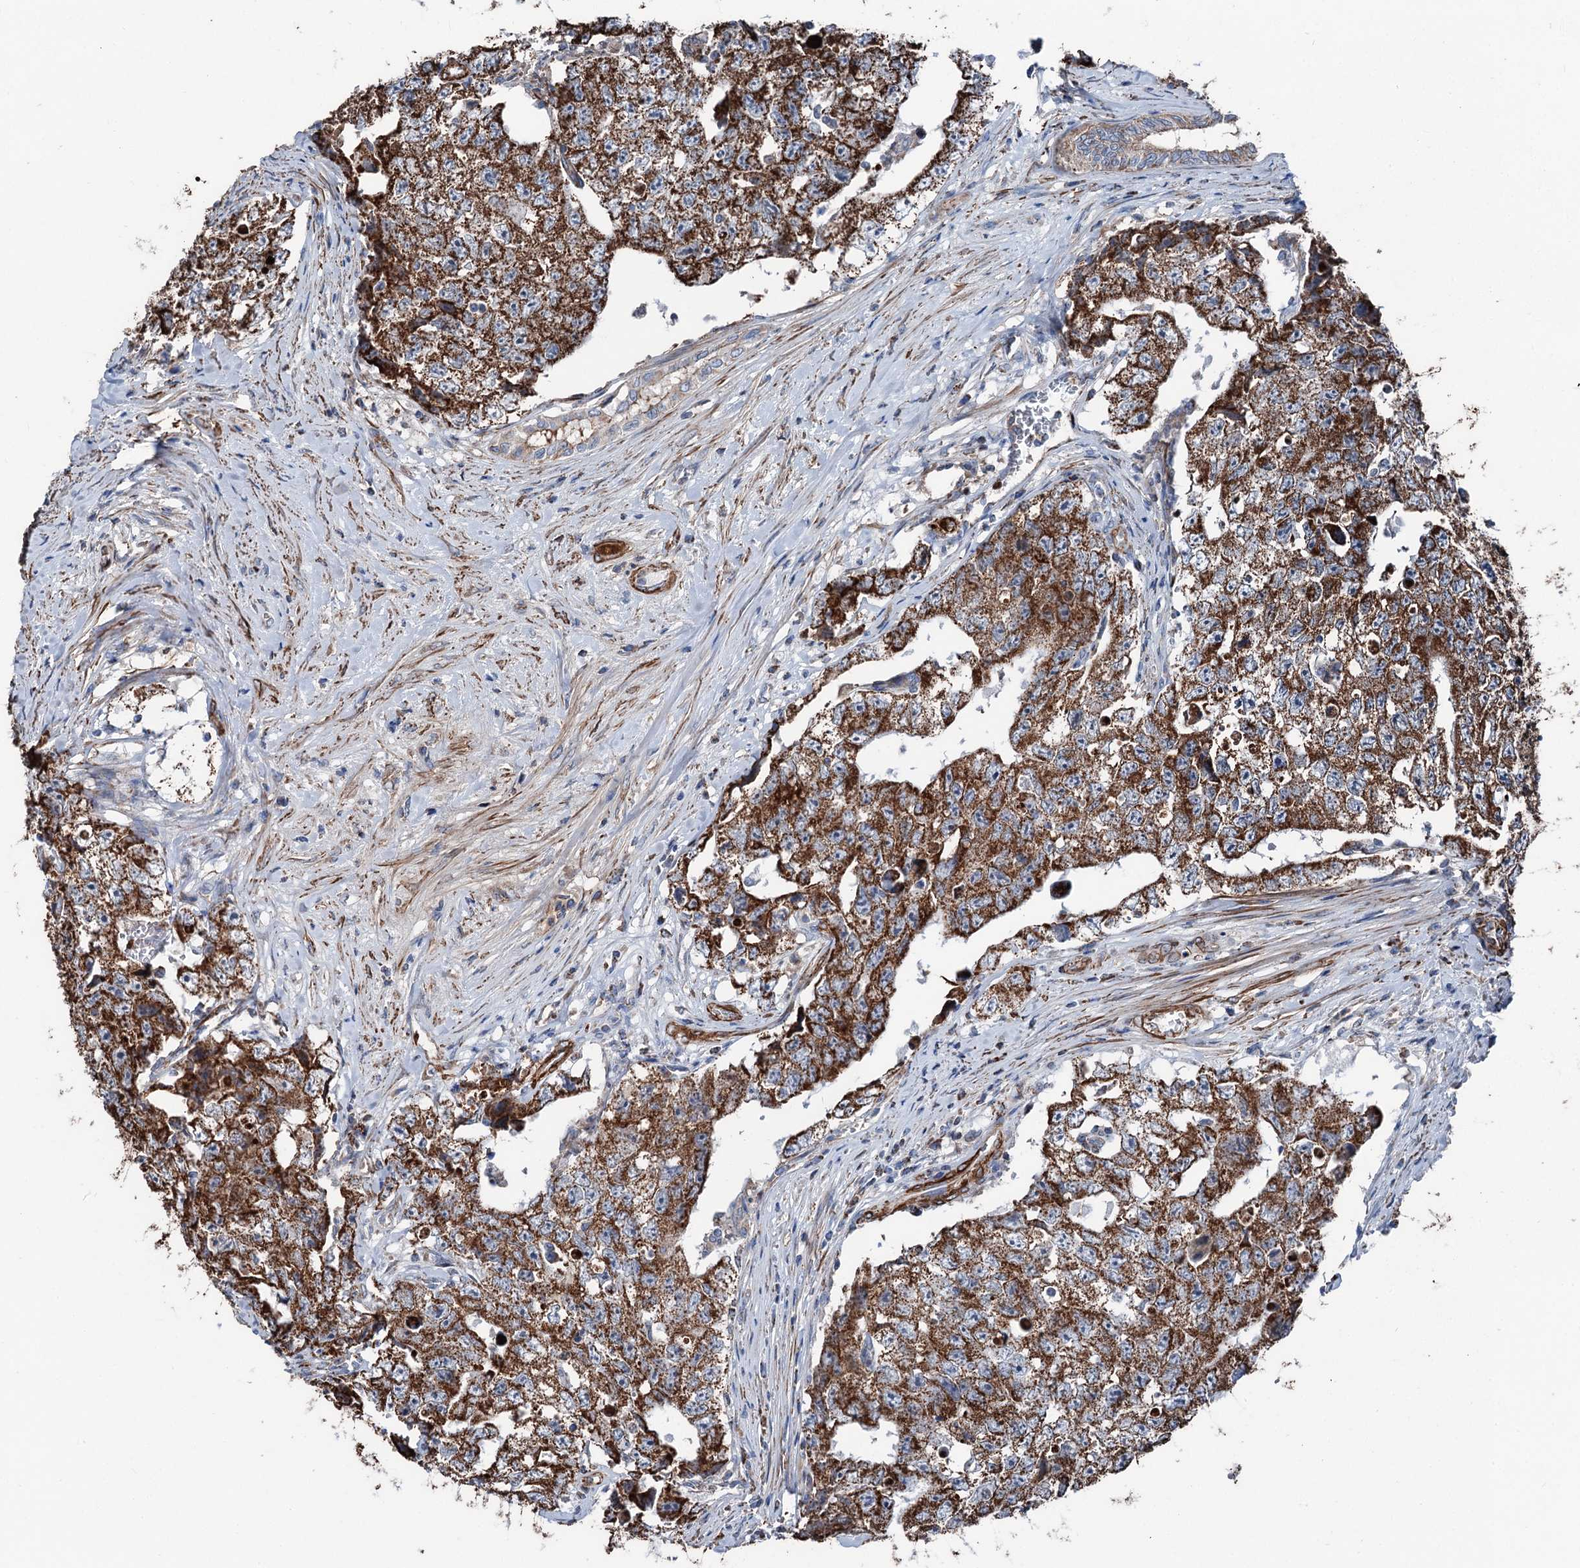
{"staining": {"intensity": "strong", "quantity": ">75%", "location": "cytoplasmic/membranous"}, "tissue": "testis cancer", "cell_type": "Tumor cells", "image_type": "cancer", "snomed": [{"axis": "morphology", "description": "Carcinoma, Embryonal, NOS"}, {"axis": "topography", "description": "Testis"}], "caption": "The micrograph displays a brown stain indicating the presence of a protein in the cytoplasmic/membranous of tumor cells in embryonal carcinoma (testis).", "gene": "DDIAS", "patient": {"sex": "male", "age": 17}}